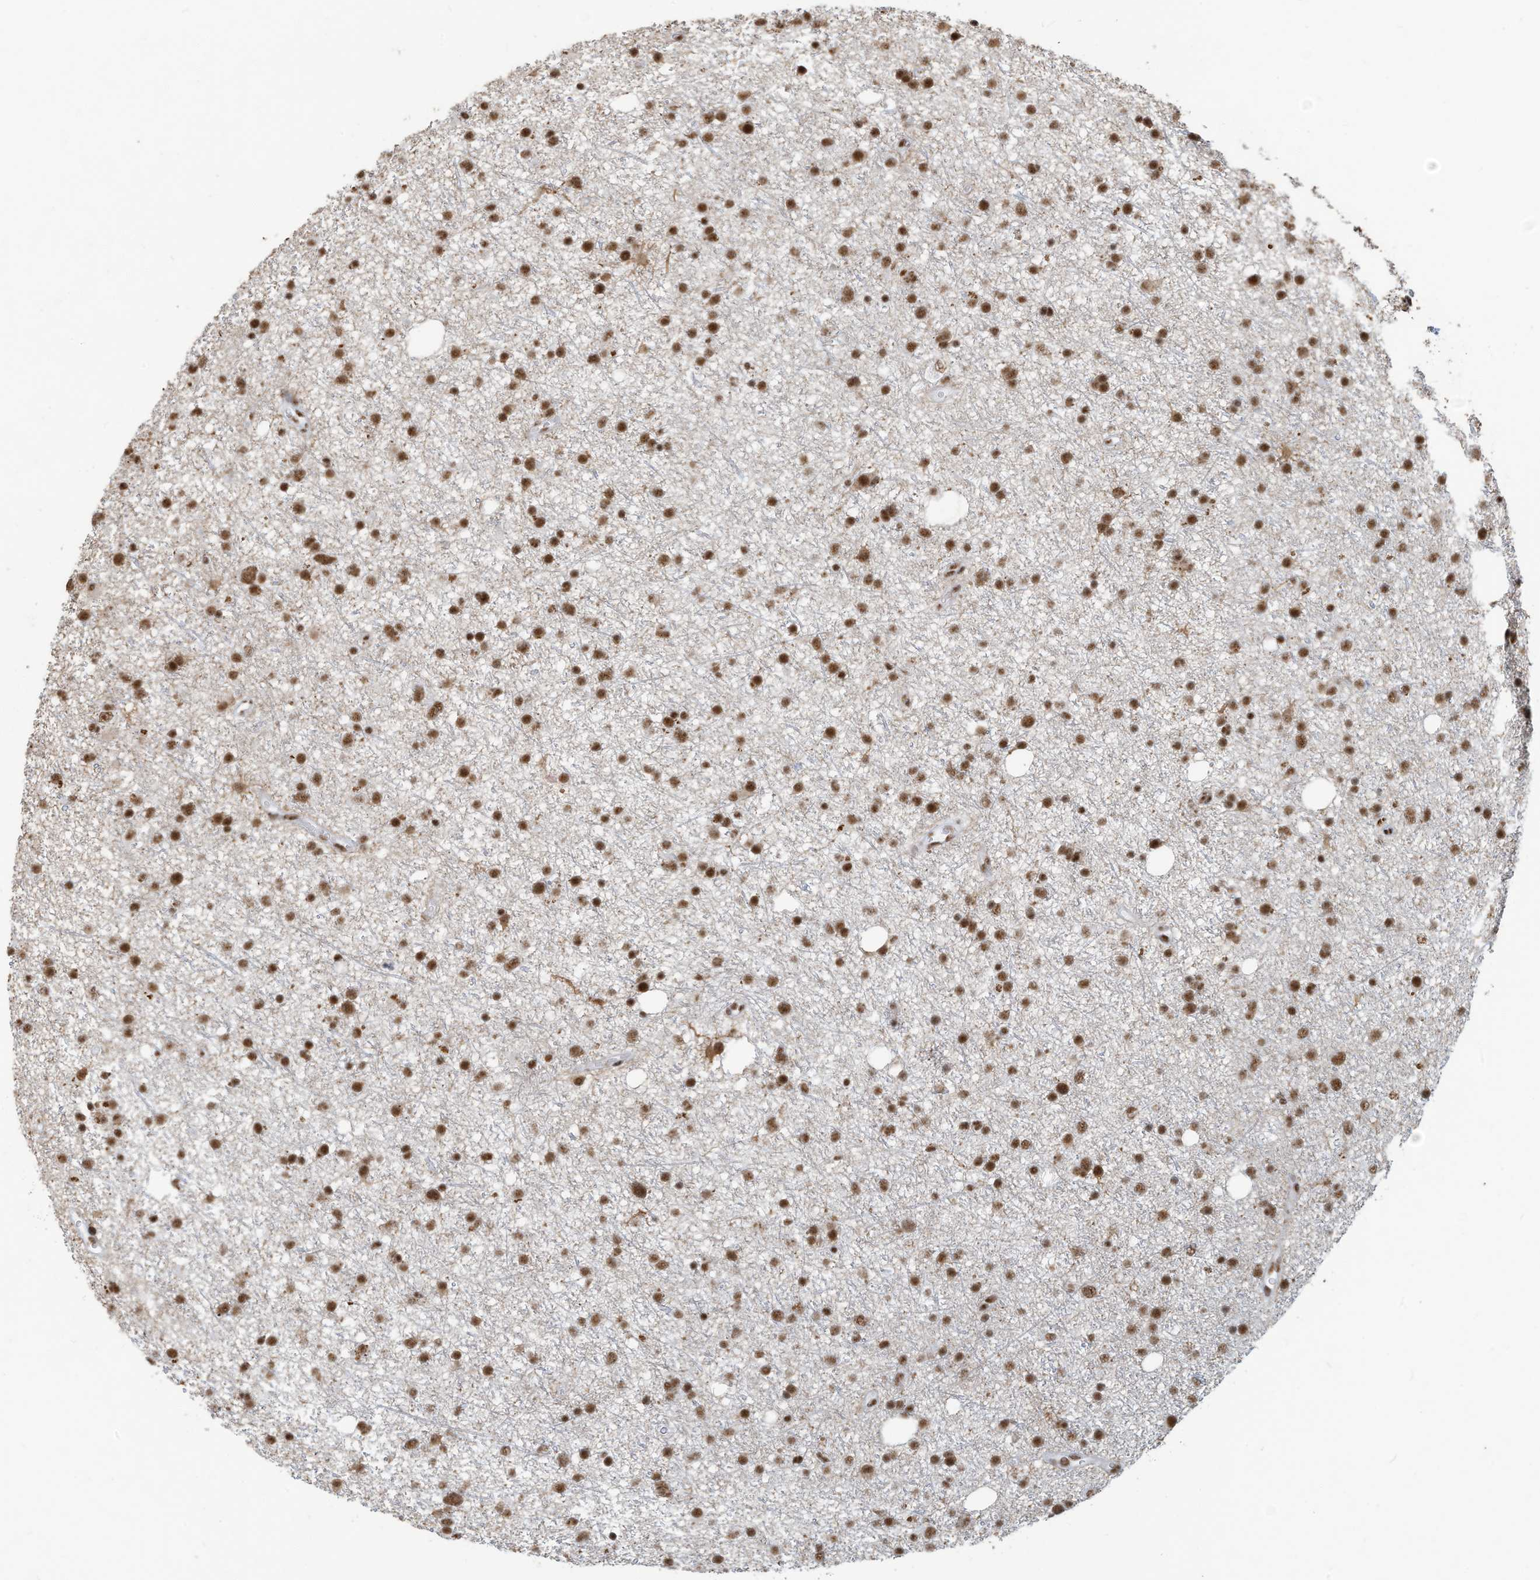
{"staining": {"intensity": "strong", "quantity": ">75%", "location": "nuclear"}, "tissue": "glioma", "cell_type": "Tumor cells", "image_type": "cancer", "snomed": [{"axis": "morphology", "description": "Glioma, malignant, Low grade"}, {"axis": "topography", "description": "Cerebral cortex"}], "caption": "Immunohistochemistry (IHC) staining of malignant glioma (low-grade), which displays high levels of strong nuclear staining in approximately >75% of tumor cells indicating strong nuclear protein staining. The staining was performed using DAB (3,3'-diaminobenzidine) (brown) for protein detection and nuclei were counterstained in hematoxylin (blue).", "gene": "SARNP", "patient": {"sex": "female", "age": 39}}